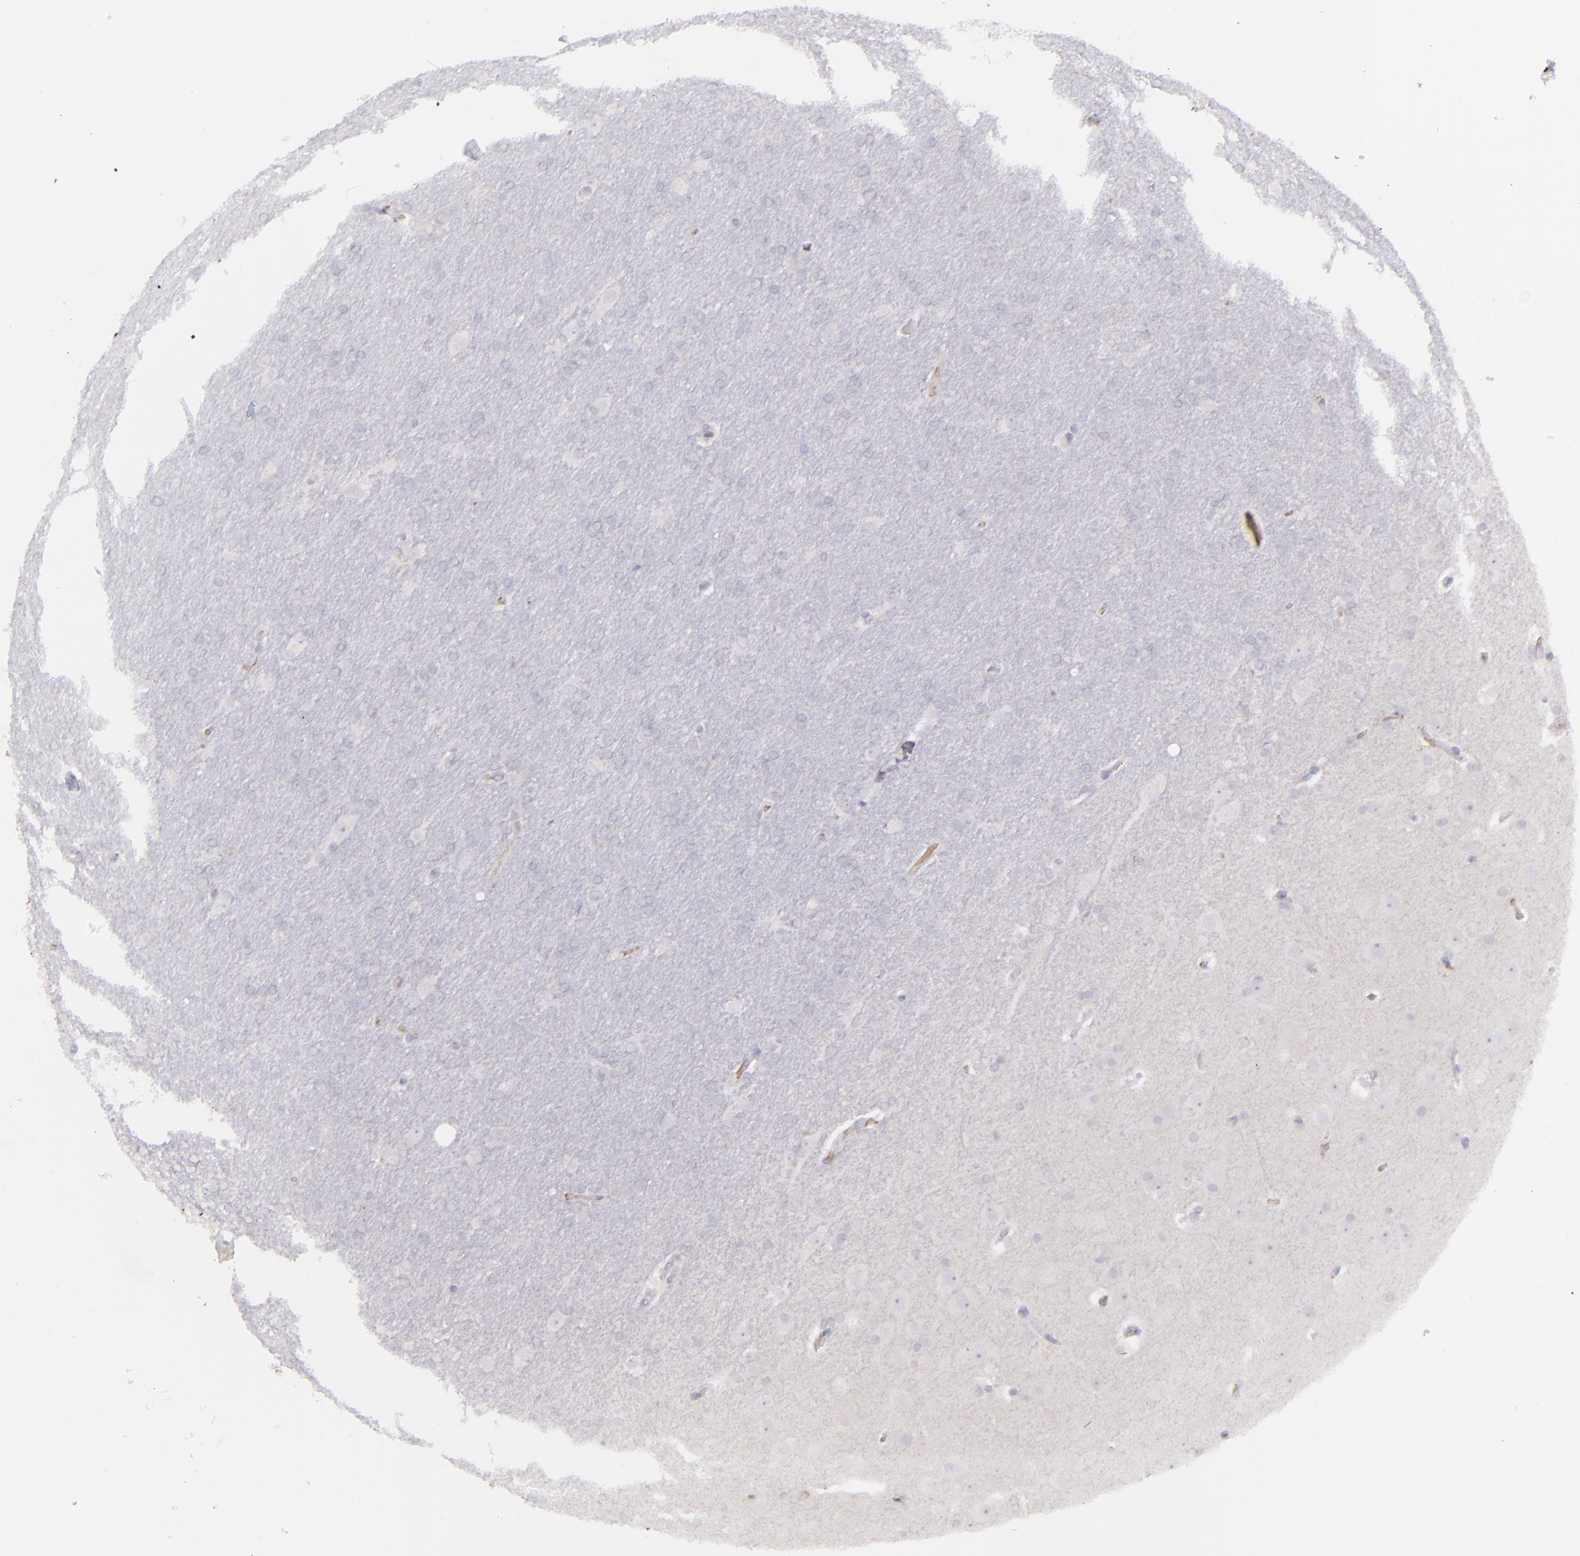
{"staining": {"intensity": "negative", "quantity": "none", "location": "none"}, "tissue": "glioma", "cell_type": "Tumor cells", "image_type": "cancer", "snomed": [{"axis": "morphology", "description": "Glioma, malignant, Low grade"}, {"axis": "topography", "description": "Brain"}], "caption": "Immunohistochemistry (IHC) photomicrograph of neoplastic tissue: human glioma stained with DAB displays no significant protein staining in tumor cells.", "gene": "ACE", "patient": {"sex": "female", "age": 32}}